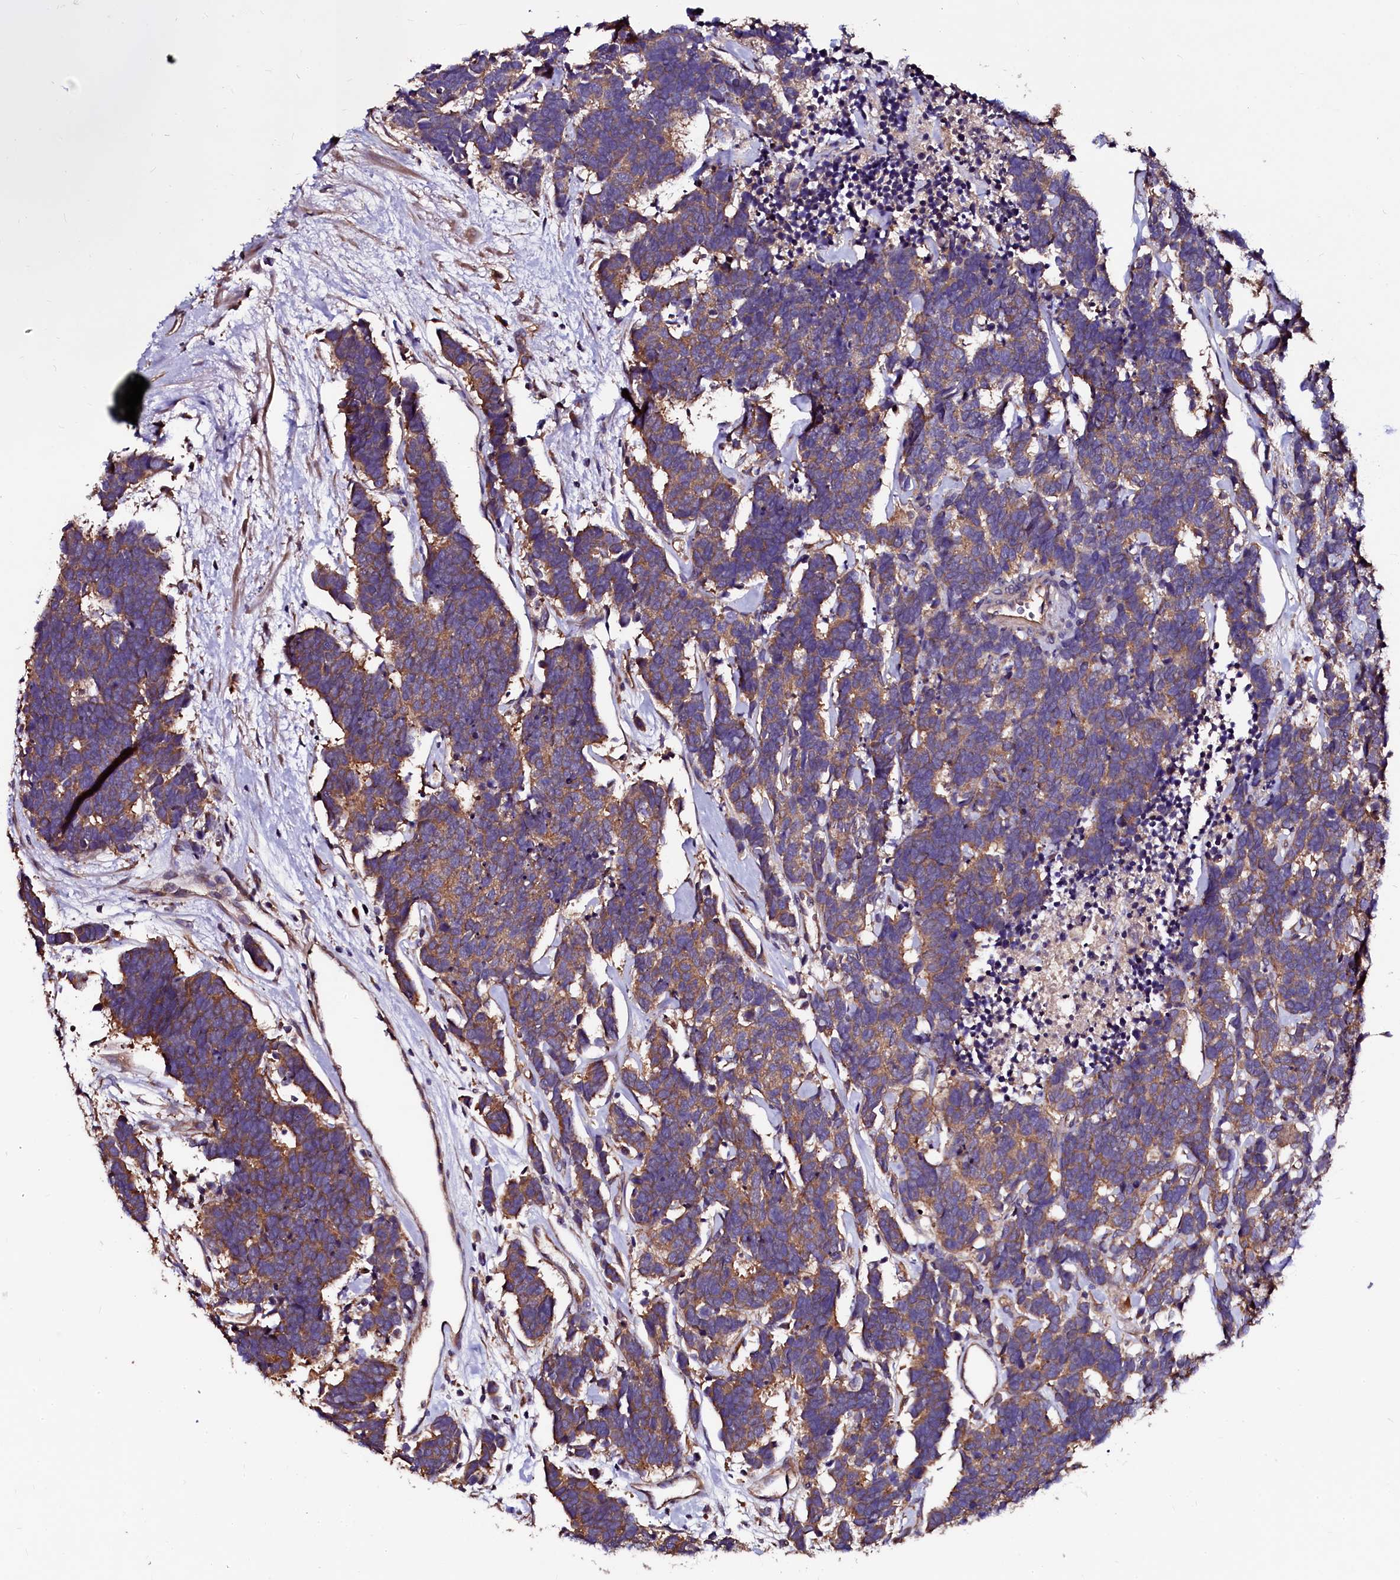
{"staining": {"intensity": "moderate", "quantity": ">75%", "location": "cytoplasmic/membranous"}, "tissue": "carcinoid", "cell_type": "Tumor cells", "image_type": "cancer", "snomed": [{"axis": "morphology", "description": "Carcinoma, NOS"}, {"axis": "morphology", "description": "Carcinoid, malignant, NOS"}, {"axis": "topography", "description": "Urinary bladder"}], "caption": "Protein expression analysis of carcinoma shows moderate cytoplasmic/membranous expression in approximately >75% of tumor cells.", "gene": "APPL2", "patient": {"sex": "male", "age": 57}}